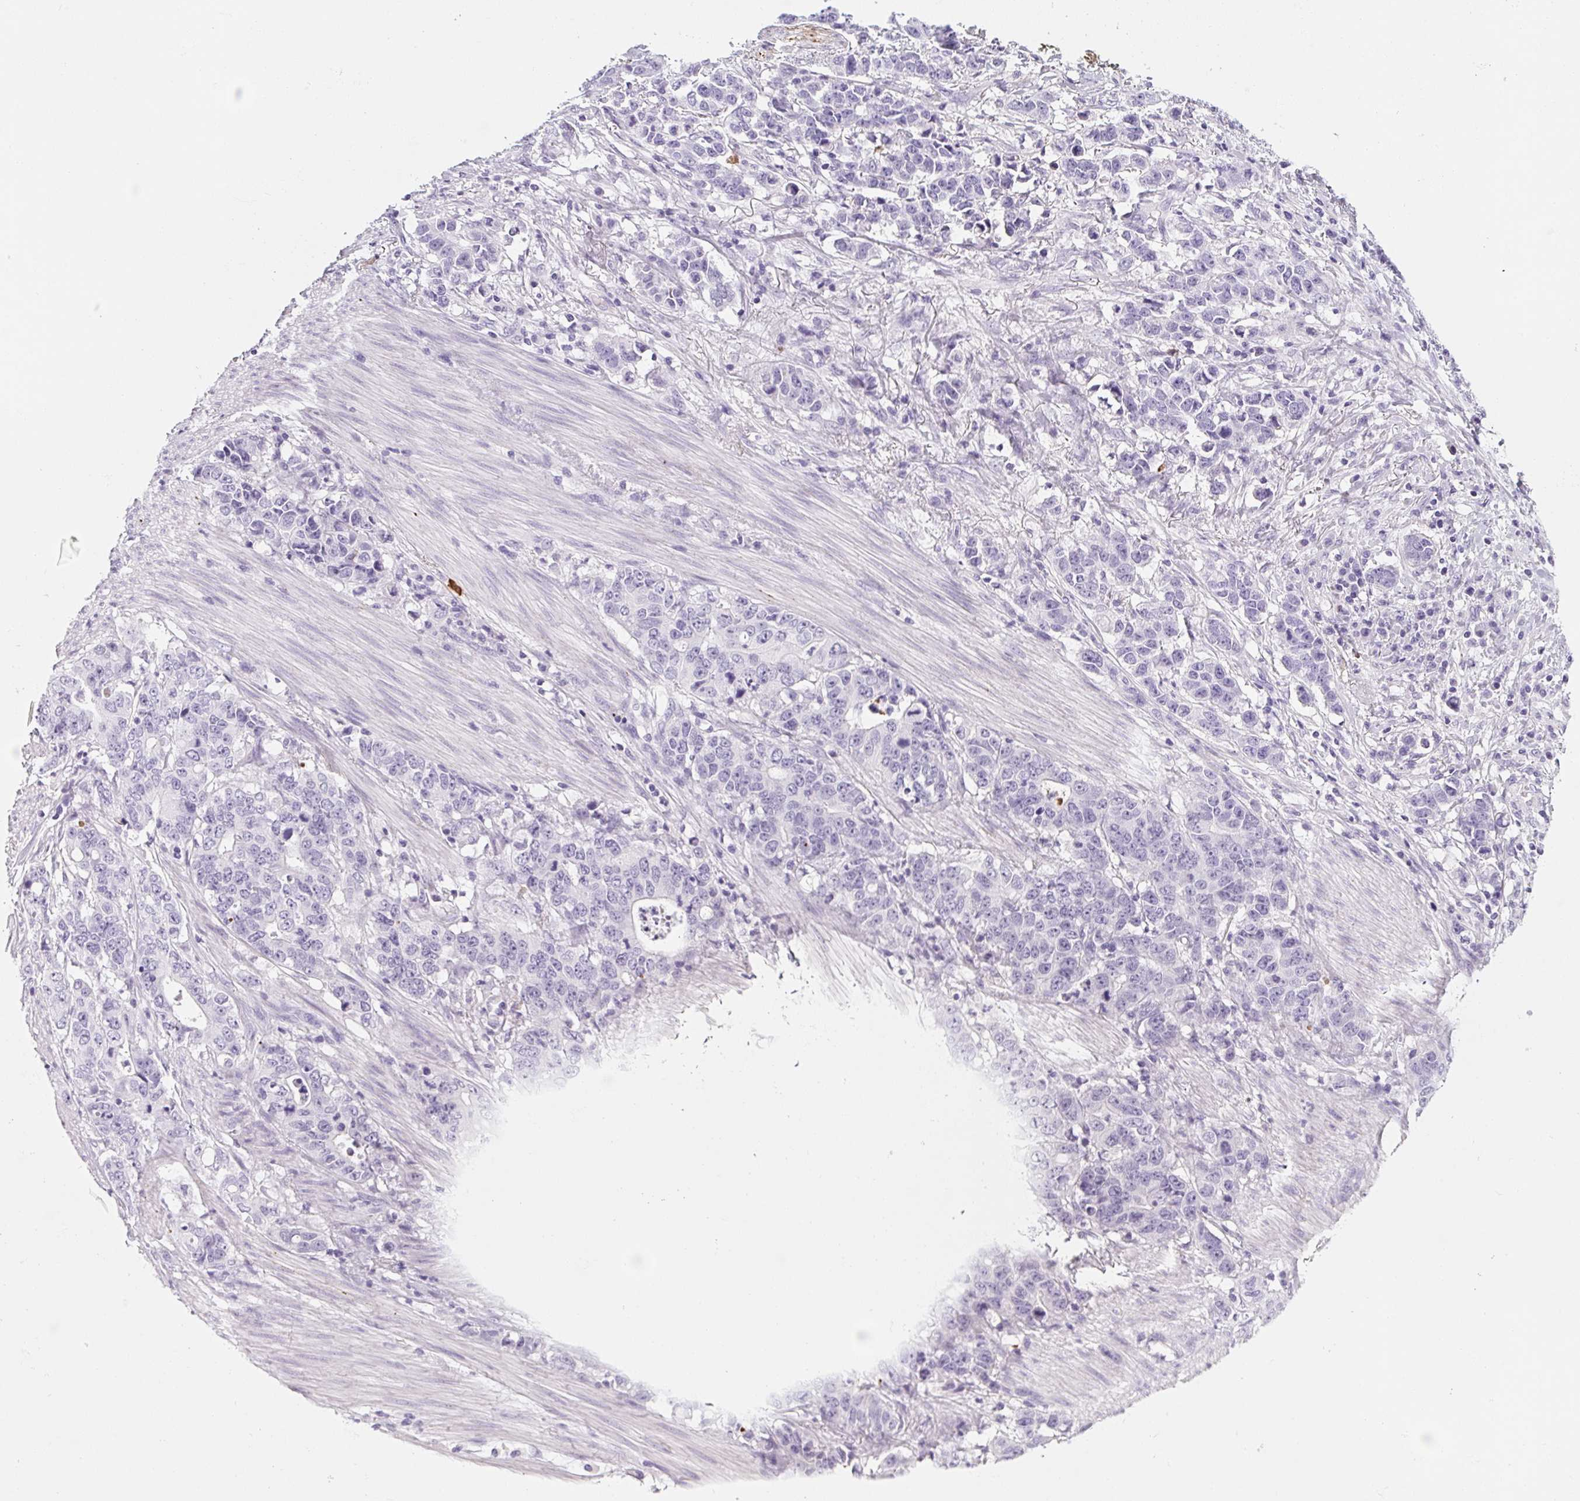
{"staining": {"intensity": "negative", "quantity": "none", "location": "none"}, "tissue": "stomach cancer", "cell_type": "Tumor cells", "image_type": "cancer", "snomed": [{"axis": "morphology", "description": "Adenocarcinoma, NOS"}, {"axis": "topography", "description": "Stomach, upper"}], "caption": "Tumor cells are negative for brown protein staining in stomach cancer. (DAB (3,3'-diaminobenzidine) immunohistochemistry (IHC), high magnification).", "gene": "VTN", "patient": {"sex": "male", "age": 69}}